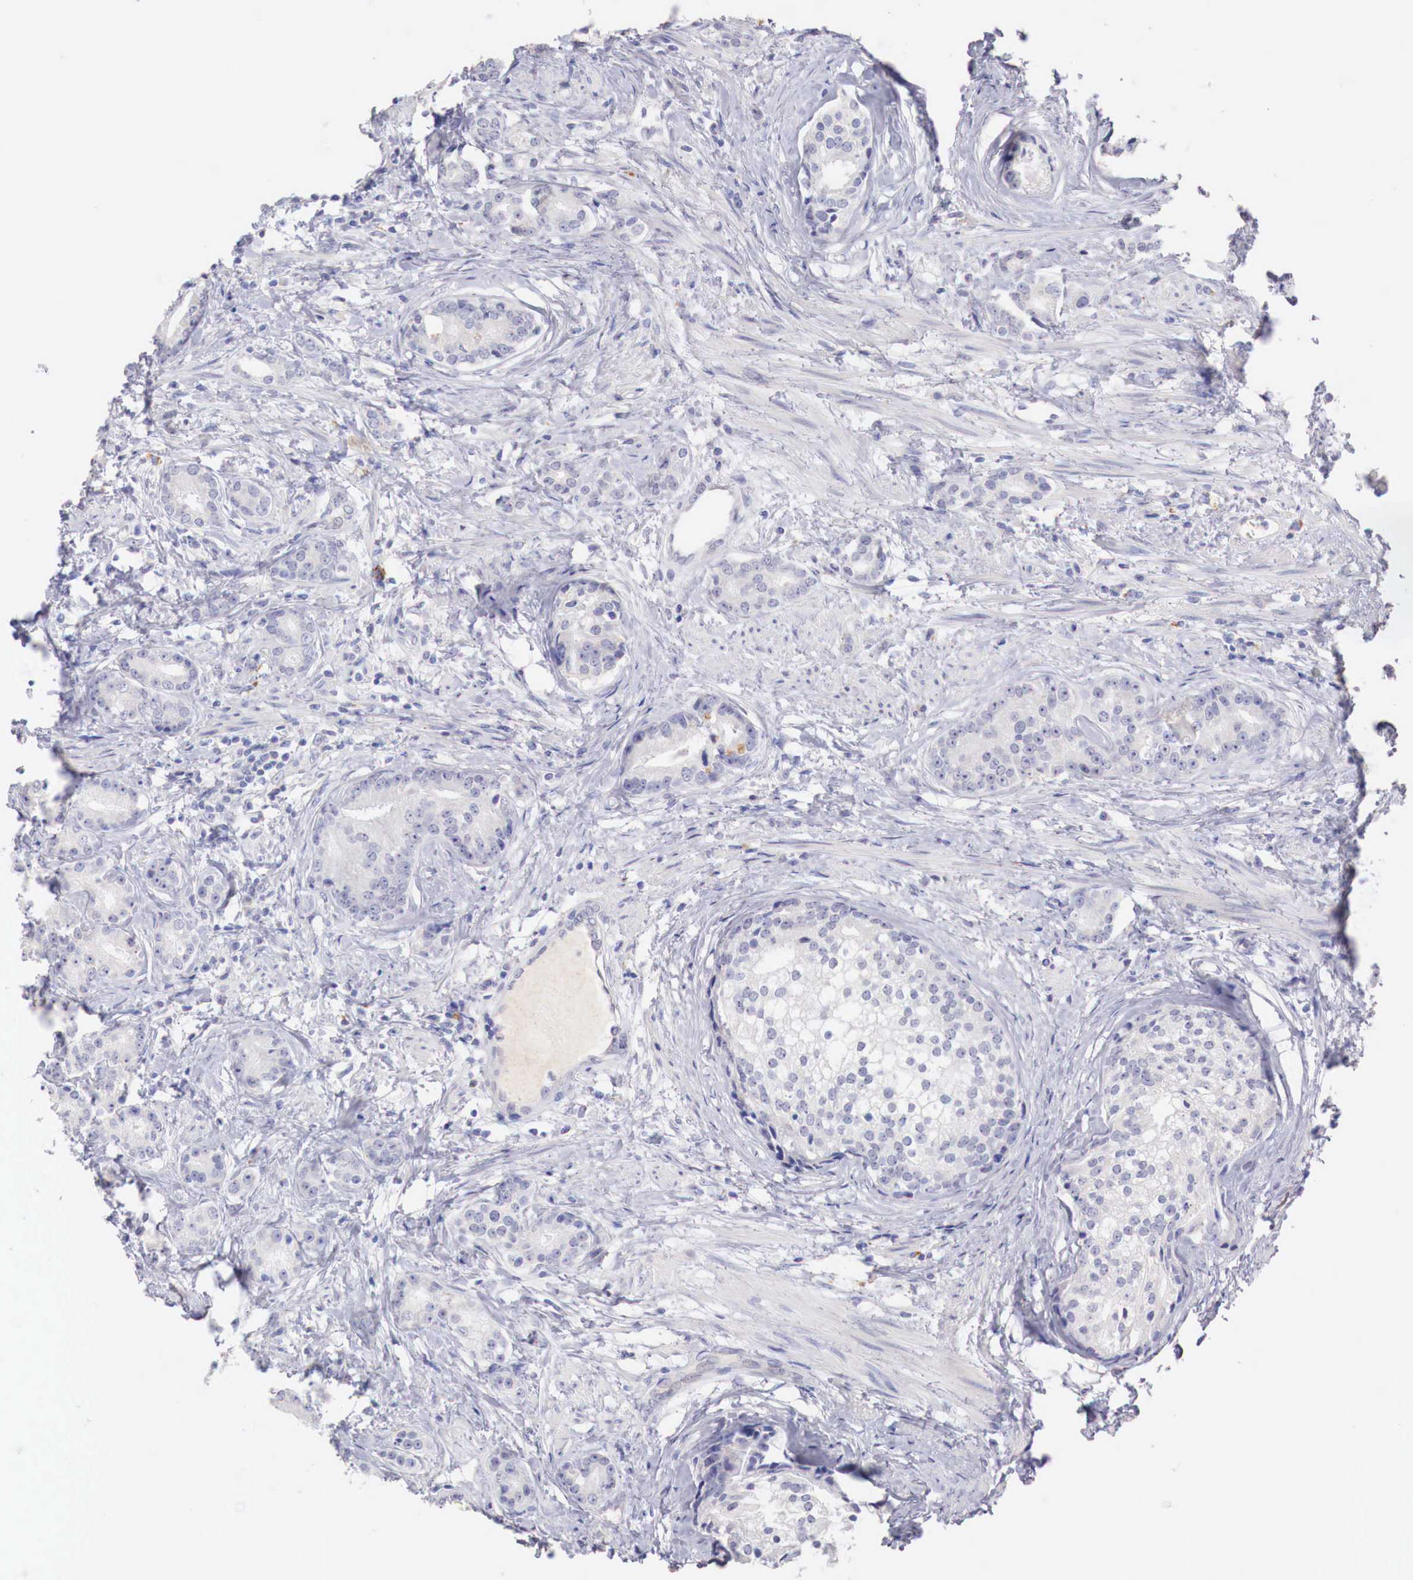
{"staining": {"intensity": "negative", "quantity": "none", "location": "none"}, "tissue": "prostate cancer", "cell_type": "Tumor cells", "image_type": "cancer", "snomed": [{"axis": "morphology", "description": "Adenocarcinoma, Medium grade"}, {"axis": "topography", "description": "Prostate"}], "caption": "High power microscopy image of an immunohistochemistry photomicrograph of medium-grade adenocarcinoma (prostate), revealing no significant expression in tumor cells. Nuclei are stained in blue.", "gene": "ITIH6", "patient": {"sex": "male", "age": 59}}